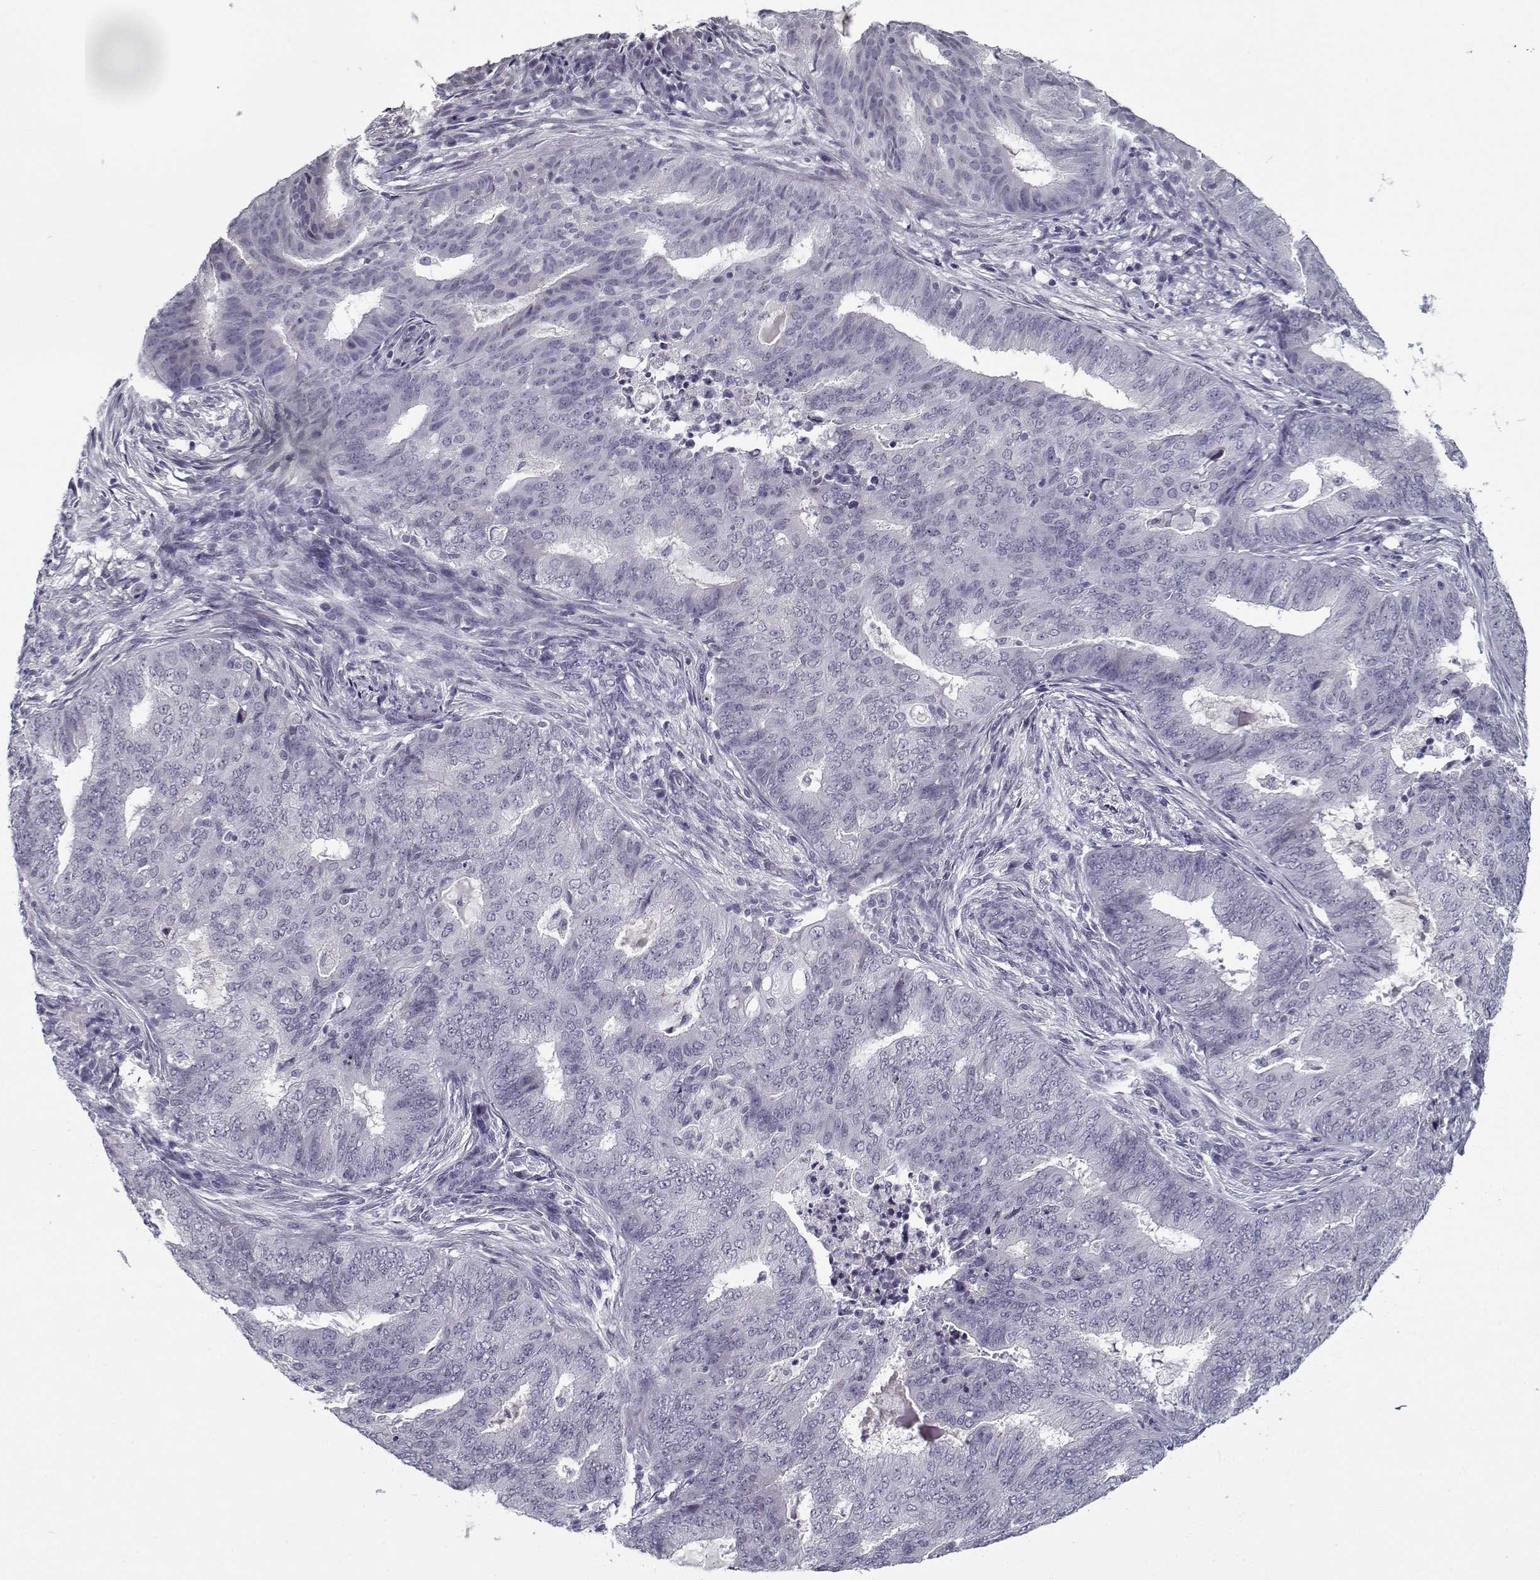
{"staining": {"intensity": "negative", "quantity": "none", "location": "none"}, "tissue": "endometrial cancer", "cell_type": "Tumor cells", "image_type": "cancer", "snomed": [{"axis": "morphology", "description": "Adenocarcinoma, NOS"}, {"axis": "topography", "description": "Endometrium"}], "caption": "DAB immunohistochemical staining of human endometrial cancer shows no significant expression in tumor cells. (Immunohistochemistry, brightfield microscopy, high magnification).", "gene": "SPACA9", "patient": {"sex": "female", "age": 62}}